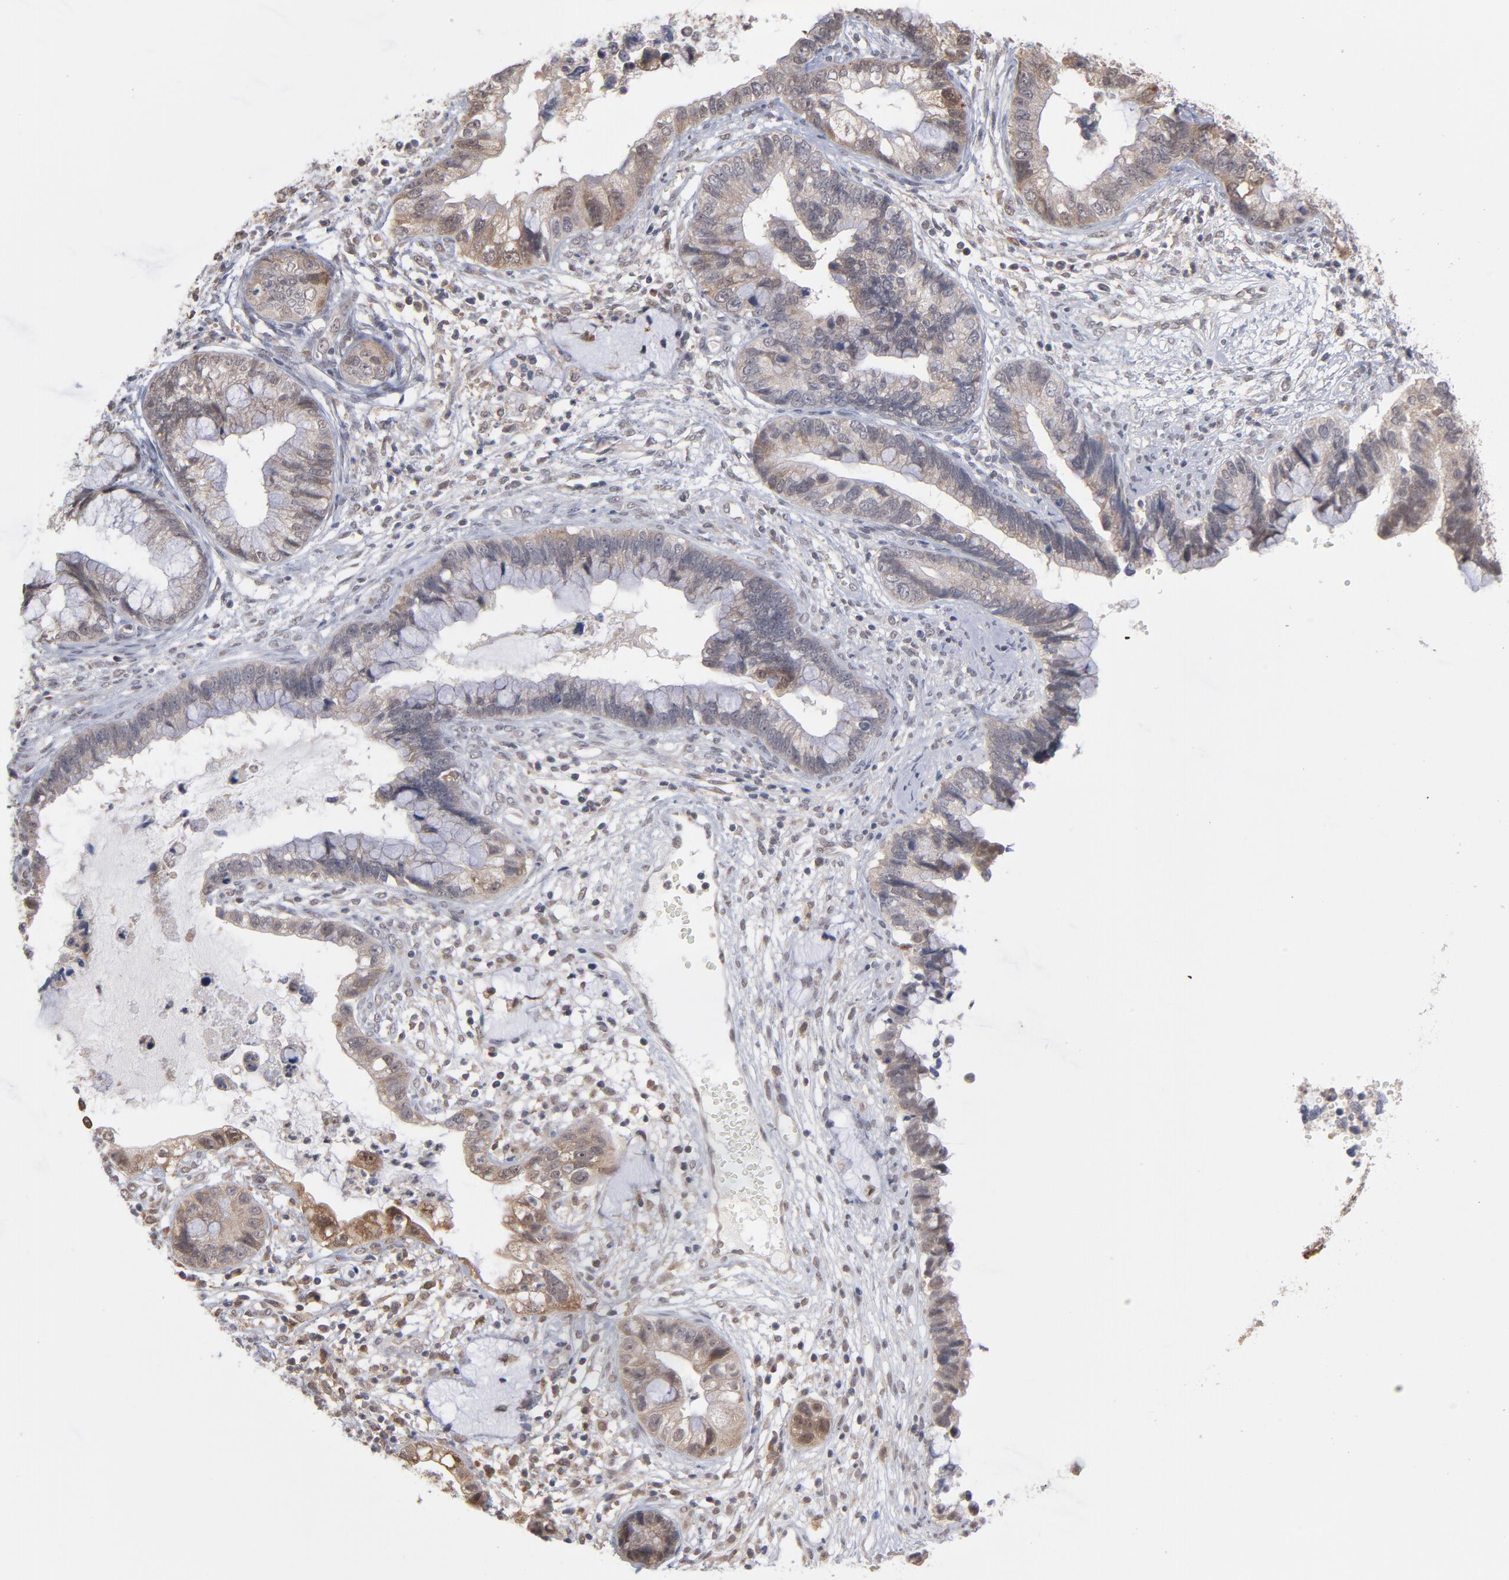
{"staining": {"intensity": "moderate", "quantity": "<25%", "location": "cytoplasmic/membranous"}, "tissue": "cervical cancer", "cell_type": "Tumor cells", "image_type": "cancer", "snomed": [{"axis": "morphology", "description": "Adenocarcinoma, NOS"}, {"axis": "topography", "description": "Cervix"}], "caption": "Moderate cytoplasmic/membranous protein expression is appreciated in approximately <25% of tumor cells in adenocarcinoma (cervical).", "gene": "OAS1", "patient": {"sex": "female", "age": 44}}